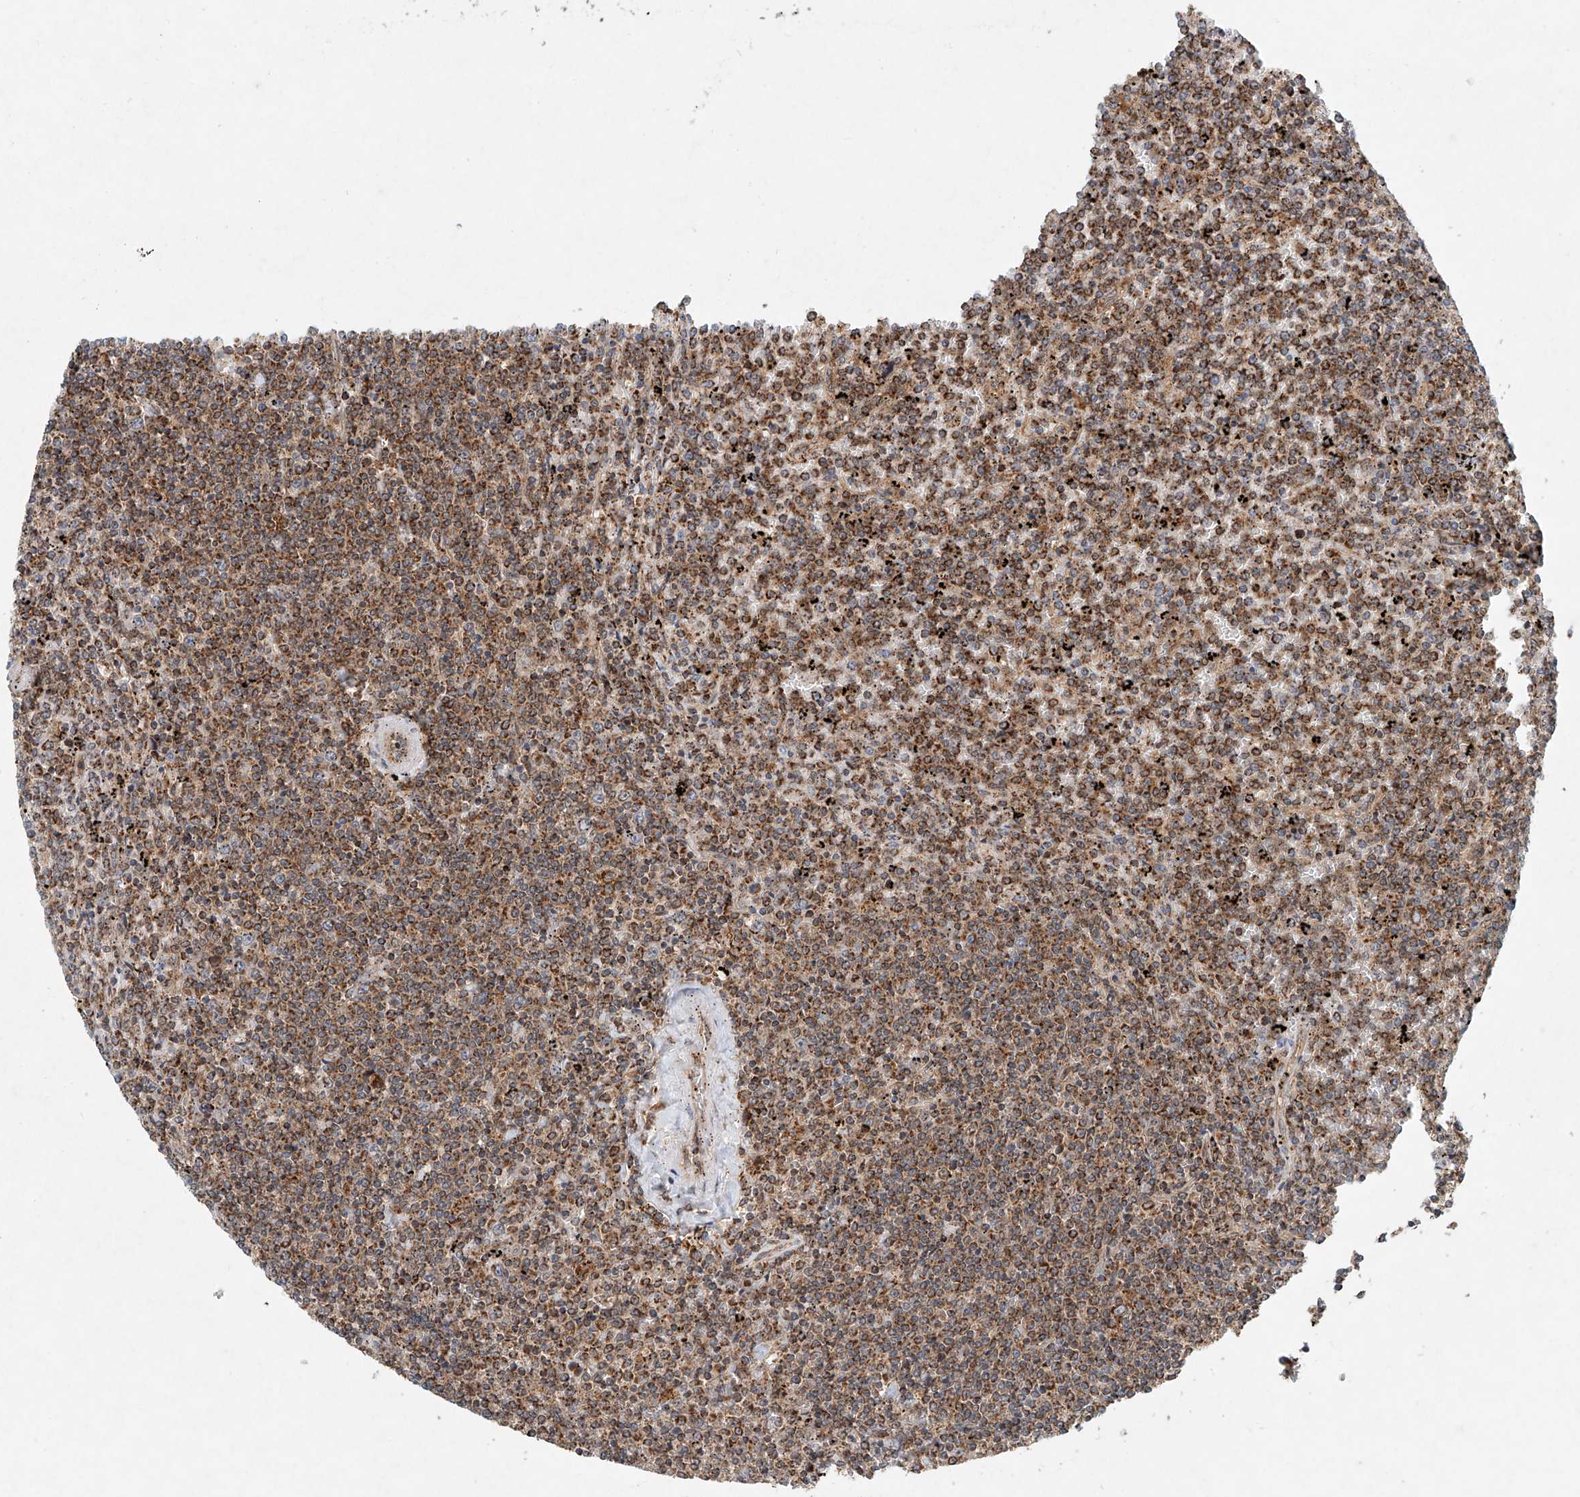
{"staining": {"intensity": "moderate", "quantity": ">75%", "location": "cytoplasmic/membranous"}, "tissue": "lymphoma", "cell_type": "Tumor cells", "image_type": "cancer", "snomed": [{"axis": "morphology", "description": "Malignant lymphoma, non-Hodgkin's type, Low grade"}, {"axis": "topography", "description": "Spleen"}], "caption": "Human low-grade malignant lymphoma, non-Hodgkin's type stained for a protein (brown) demonstrates moderate cytoplasmic/membranous positive staining in approximately >75% of tumor cells.", "gene": "DCAF11", "patient": {"sex": "female", "age": 19}}